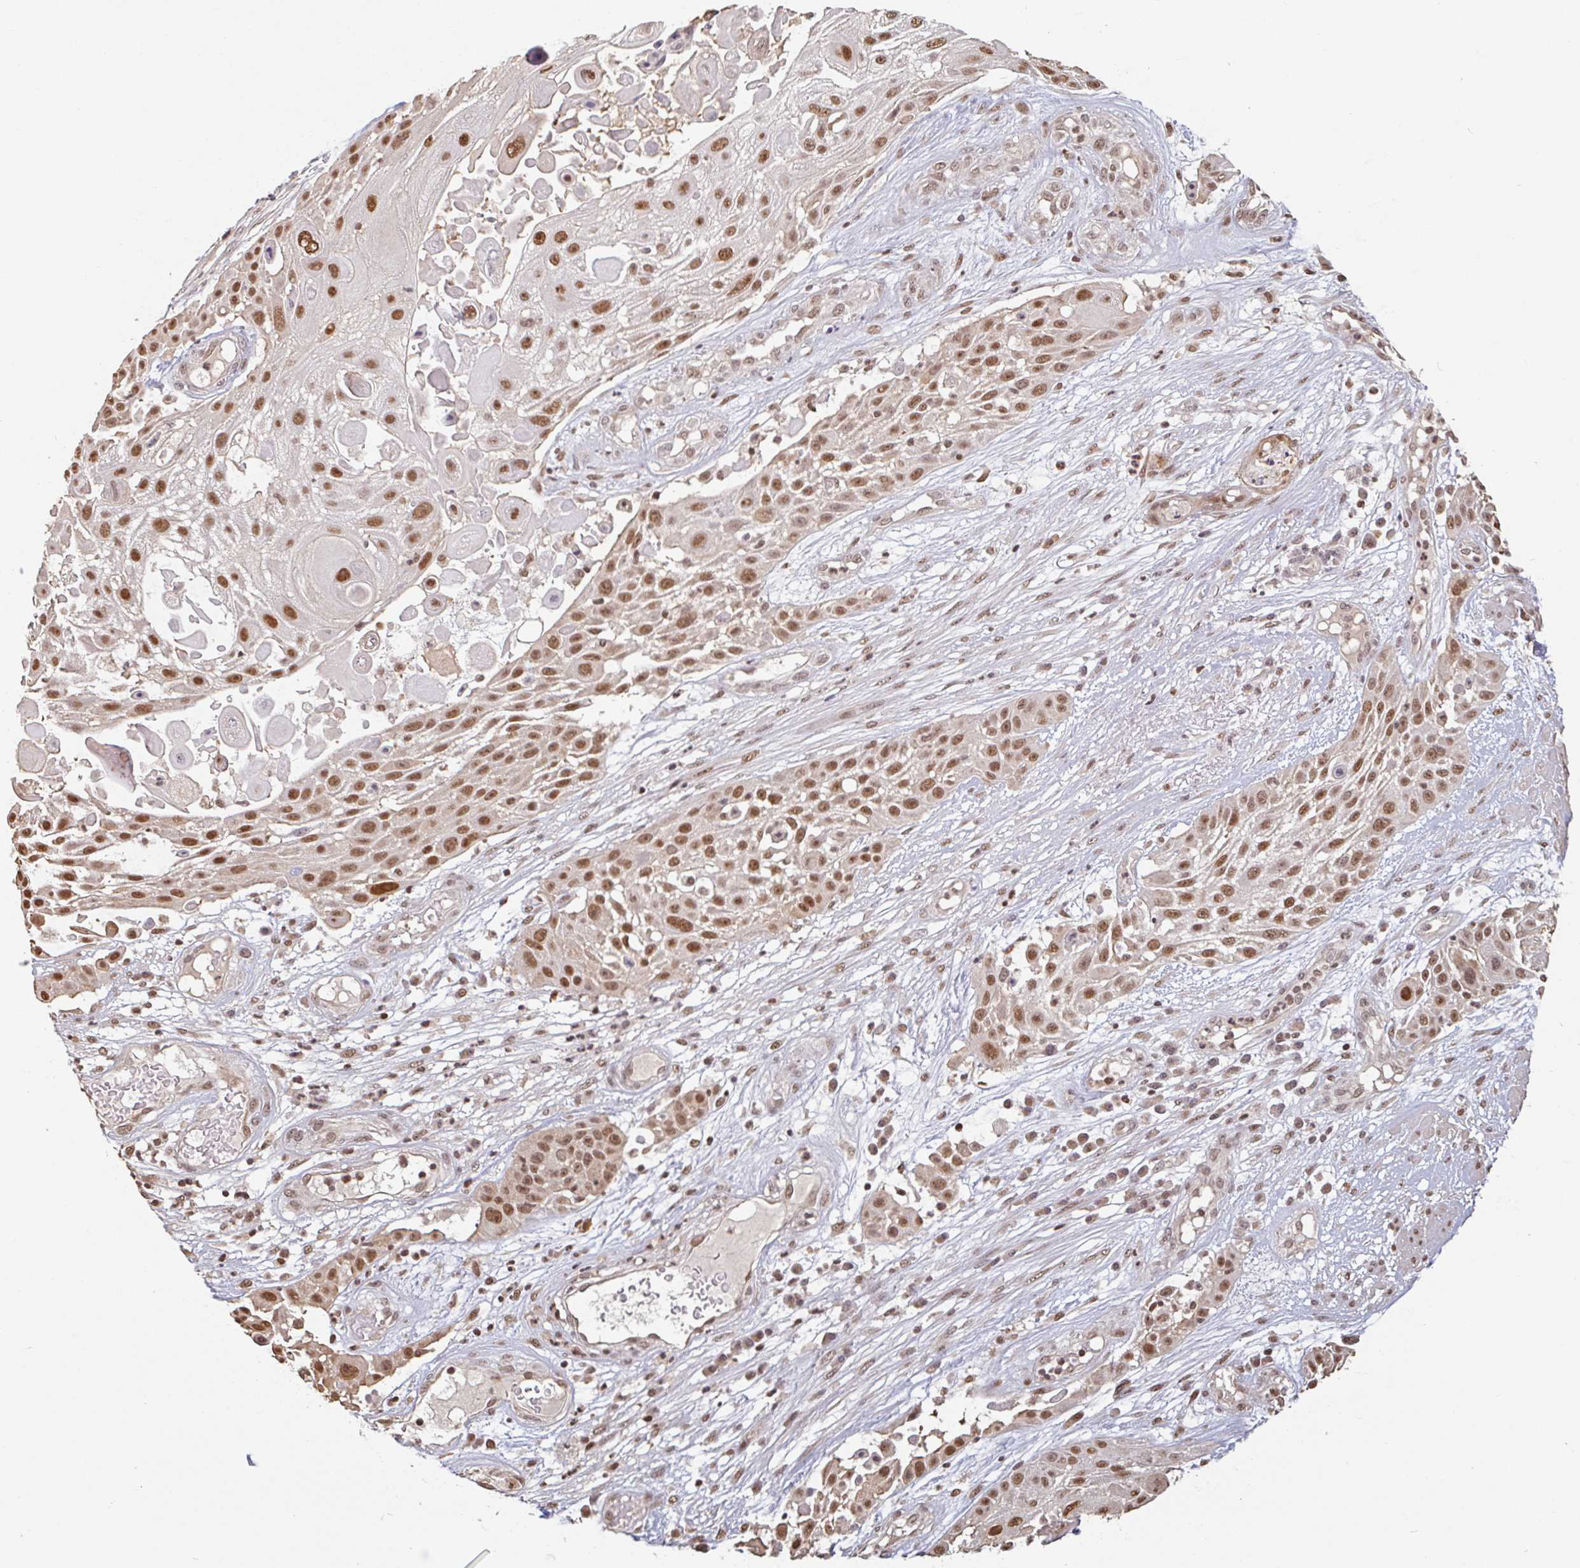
{"staining": {"intensity": "moderate", "quantity": ">75%", "location": "nuclear"}, "tissue": "skin cancer", "cell_type": "Tumor cells", "image_type": "cancer", "snomed": [{"axis": "morphology", "description": "Squamous cell carcinoma, NOS"}, {"axis": "topography", "description": "Skin"}], "caption": "Skin cancer (squamous cell carcinoma) was stained to show a protein in brown. There is medium levels of moderate nuclear staining in about >75% of tumor cells.", "gene": "DR1", "patient": {"sex": "female", "age": 86}}